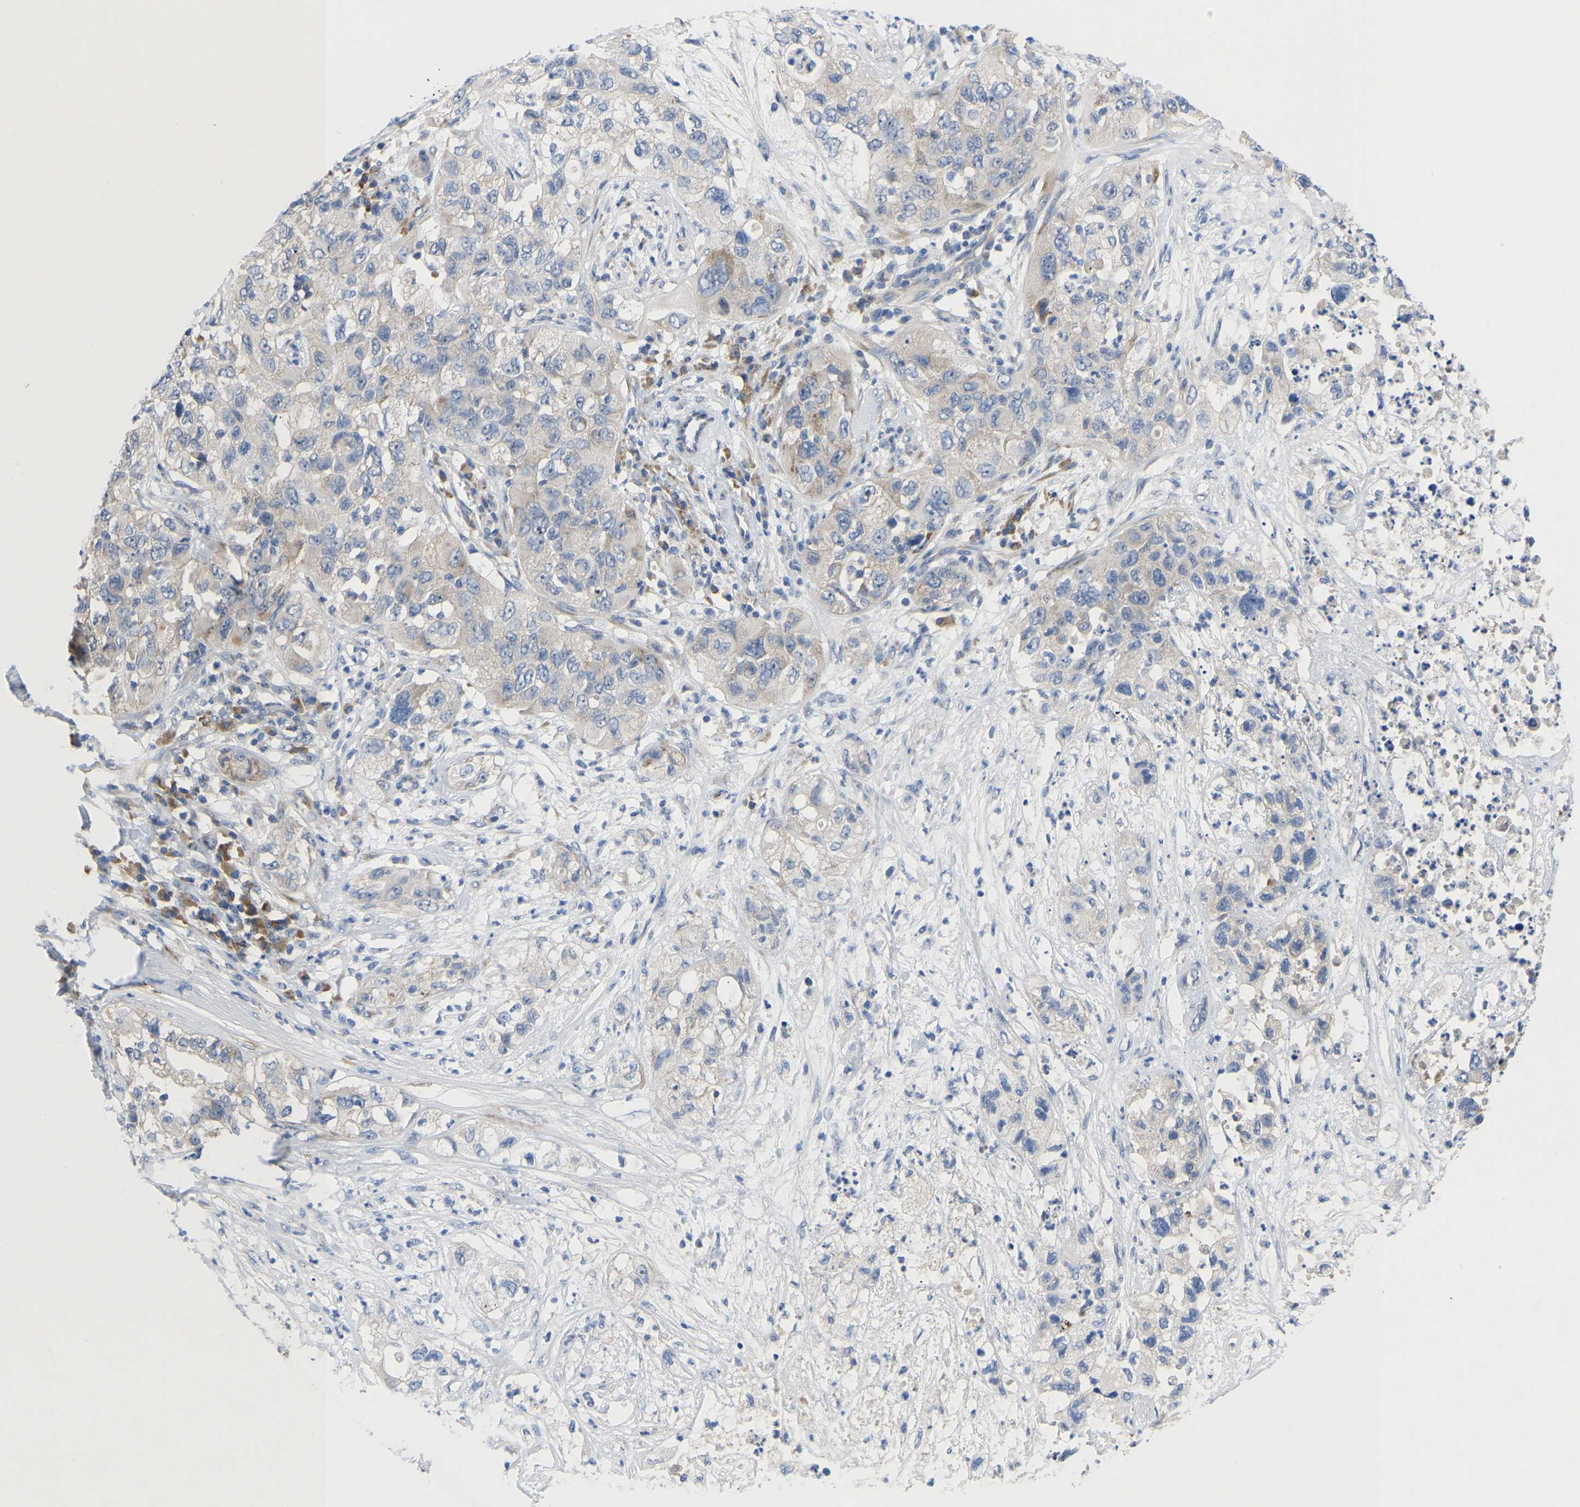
{"staining": {"intensity": "weak", "quantity": "<25%", "location": "cytoplasmic/membranous"}, "tissue": "pancreatic cancer", "cell_type": "Tumor cells", "image_type": "cancer", "snomed": [{"axis": "morphology", "description": "Adenocarcinoma, NOS"}, {"axis": "topography", "description": "Pancreas"}], "caption": "A micrograph of human pancreatic cancer is negative for staining in tumor cells.", "gene": "ABCA10", "patient": {"sex": "female", "age": 78}}